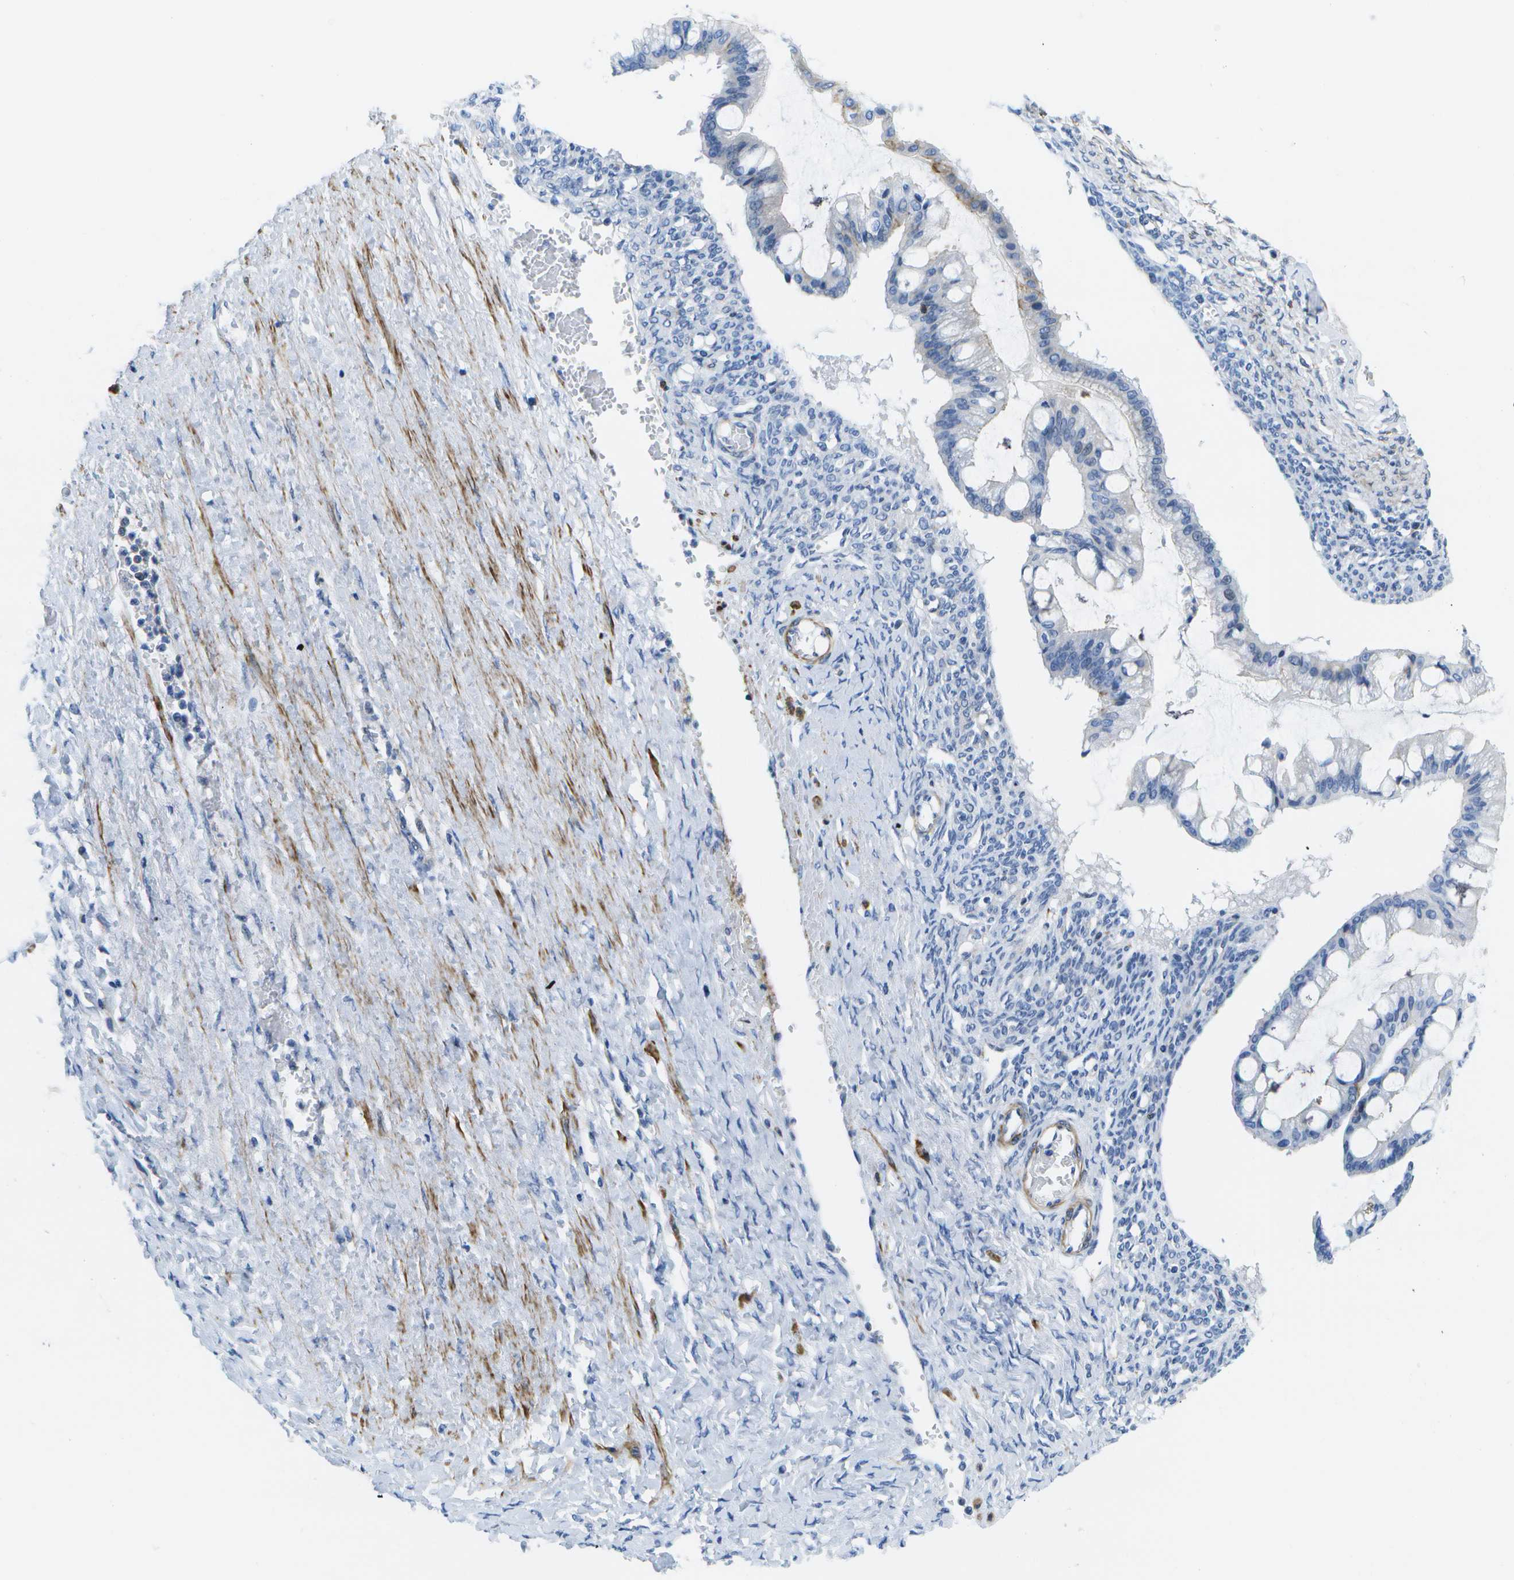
{"staining": {"intensity": "negative", "quantity": "none", "location": "none"}, "tissue": "ovarian cancer", "cell_type": "Tumor cells", "image_type": "cancer", "snomed": [{"axis": "morphology", "description": "Cystadenocarcinoma, mucinous, NOS"}, {"axis": "topography", "description": "Ovary"}], "caption": "Immunohistochemistry (IHC) of human ovarian cancer exhibits no staining in tumor cells.", "gene": "ADGRG6", "patient": {"sex": "female", "age": 73}}